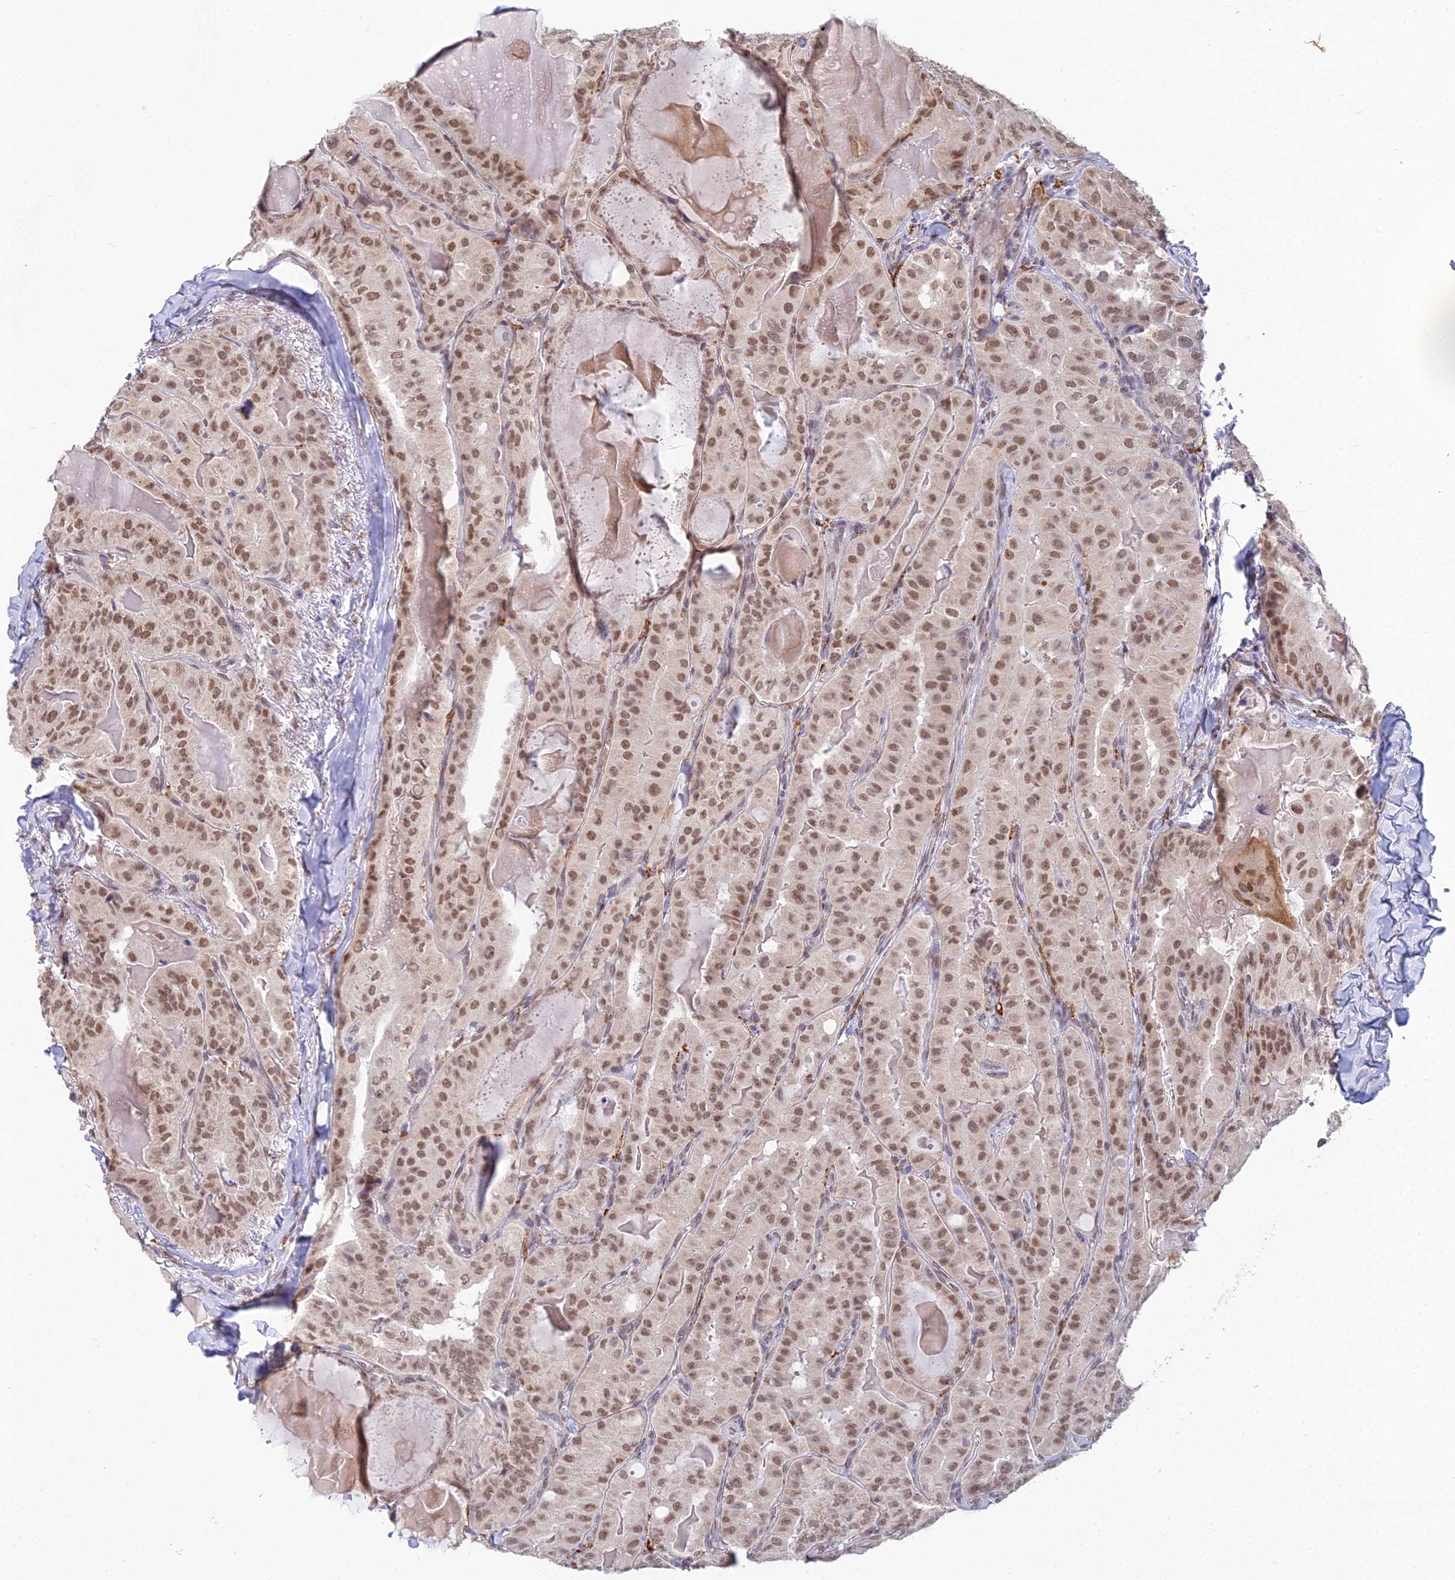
{"staining": {"intensity": "moderate", "quantity": ">75%", "location": "nuclear"}, "tissue": "thyroid cancer", "cell_type": "Tumor cells", "image_type": "cancer", "snomed": [{"axis": "morphology", "description": "Papillary adenocarcinoma, NOS"}, {"axis": "topography", "description": "Thyroid gland"}], "caption": "Immunohistochemistry (IHC) (DAB) staining of human thyroid papillary adenocarcinoma demonstrates moderate nuclear protein positivity in about >75% of tumor cells.", "gene": "ABHD17A", "patient": {"sex": "female", "age": 68}}